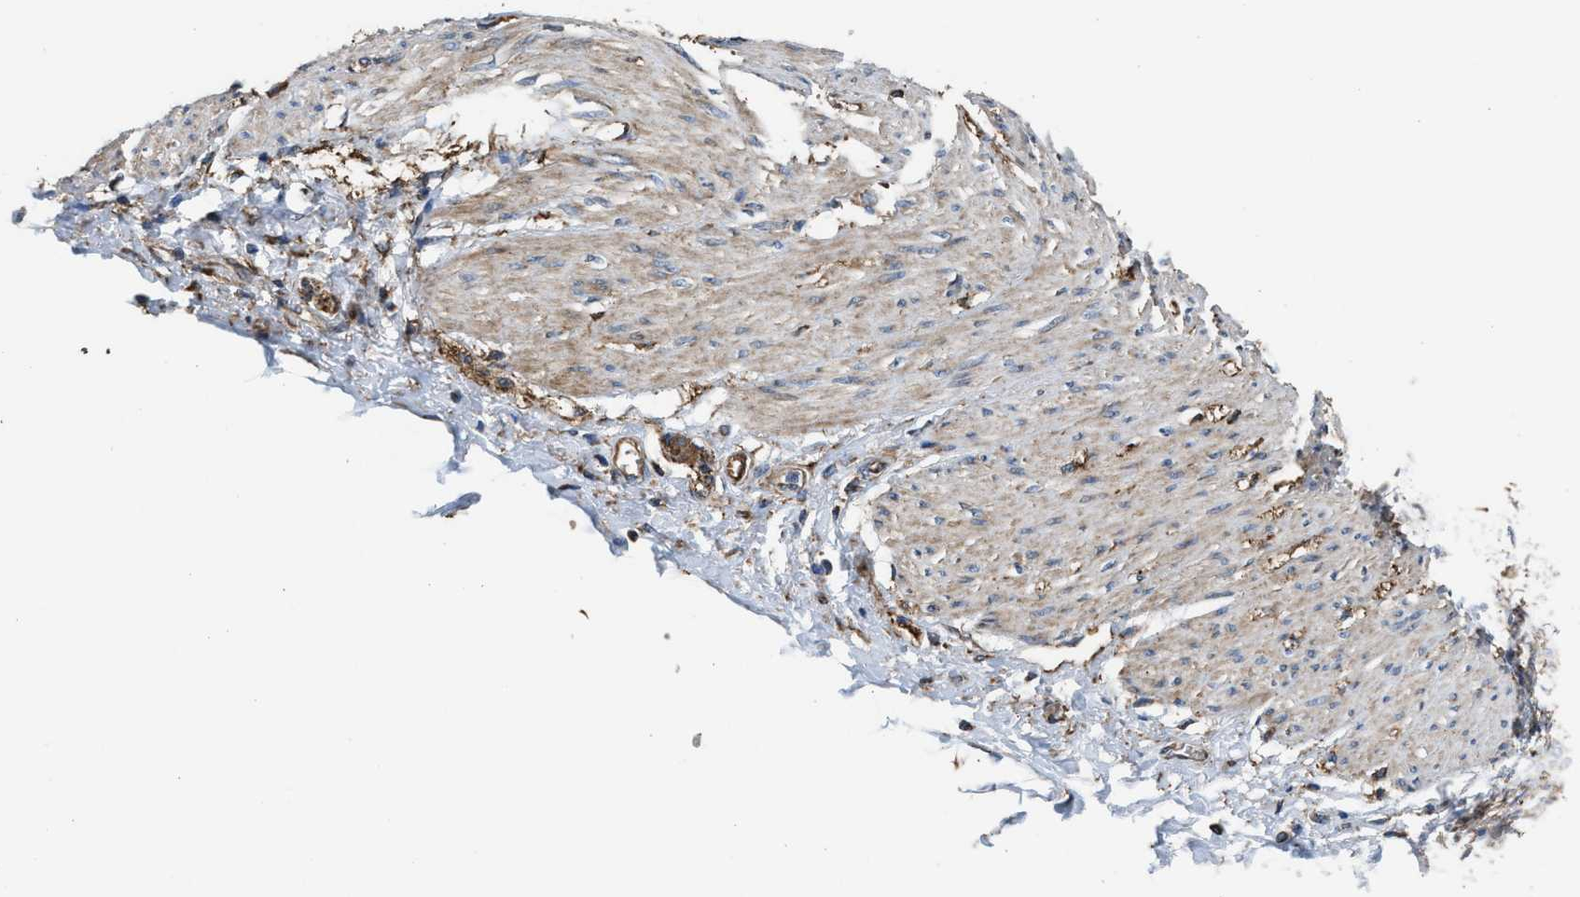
{"staining": {"intensity": "negative", "quantity": "none", "location": "none"}, "tissue": "adipose tissue", "cell_type": "Adipocytes", "image_type": "normal", "snomed": [{"axis": "morphology", "description": "Normal tissue, NOS"}, {"axis": "morphology", "description": "Adenocarcinoma, NOS"}, {"axis": "topography", "description": "Colon"}, {"axis": "topography", "description": "Peripheral nerve tissue"}], "caption": "Human adipose tissue stained for a protein using IHC shows no positivity in adipocytes.", "gene": "SLC10A3", "patient": {"sex": "male", "age": 14}}